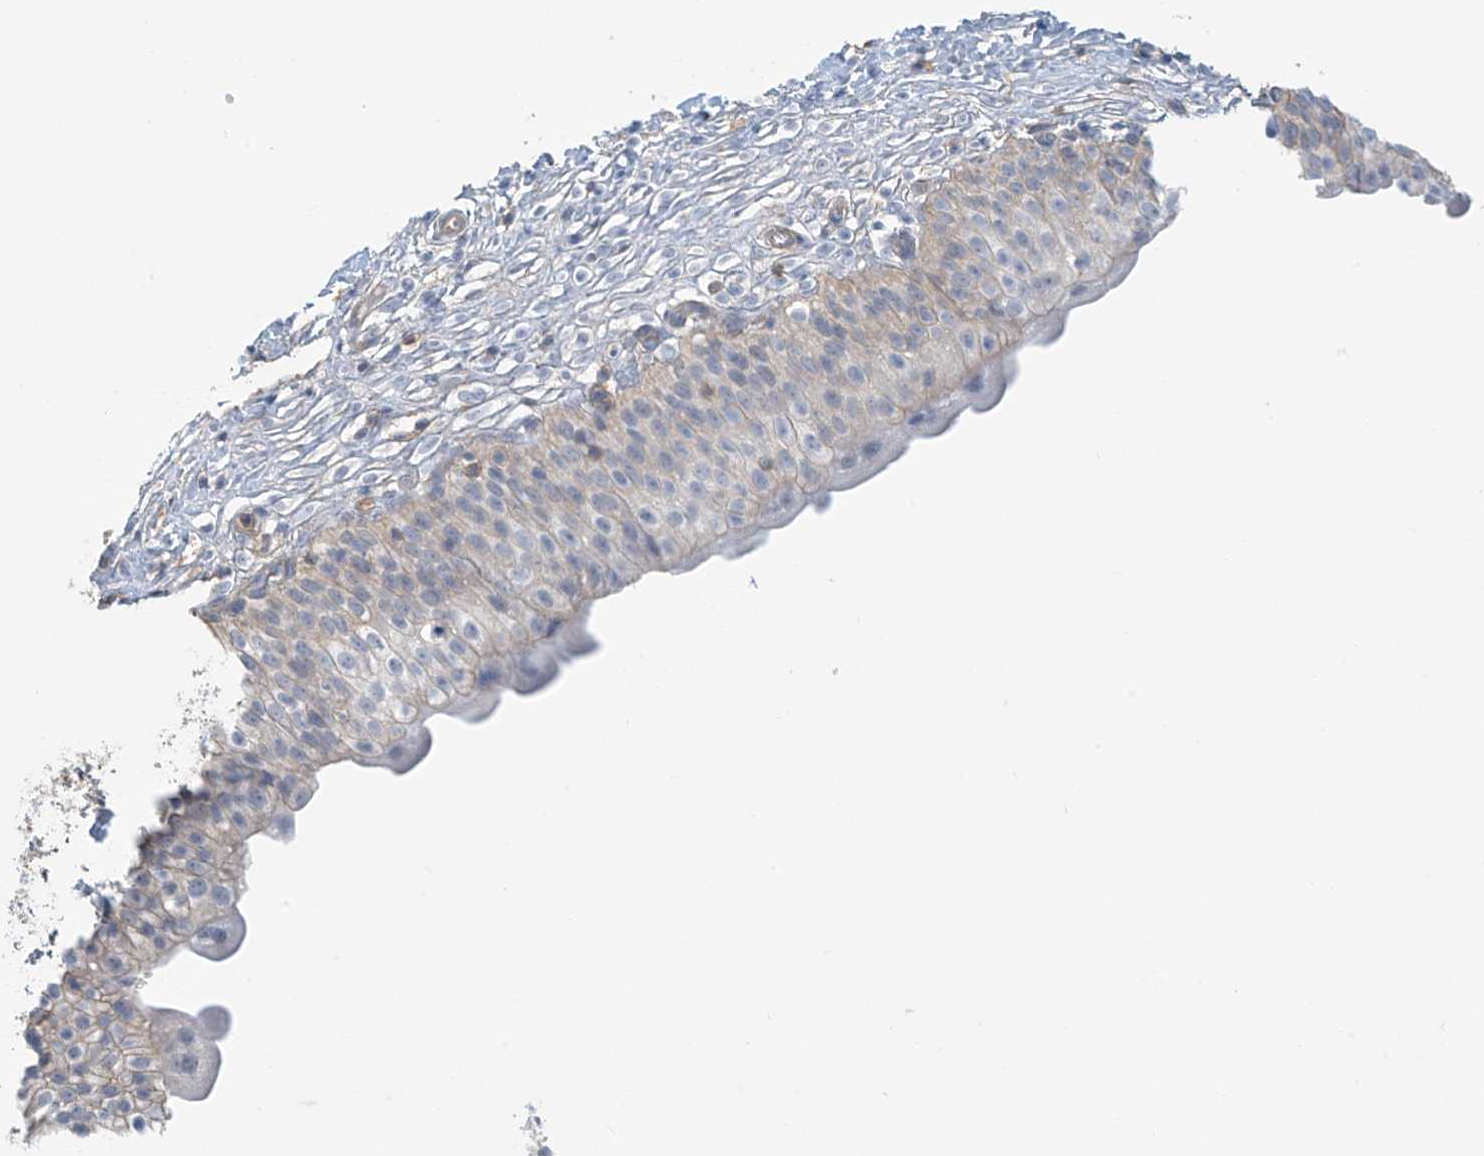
{"staining": {"intensity": "weak", "quantity": "25%-75%", "location": "cytoplasmic/membranous"}, "tissue": "urinary bladder", "cell_type": "Urothelial cells", "image_type": "normal", "snomed": [{"axis": "morphology", "description": "Normal tissue, NOS"}, {"axis": "topography", "description": "Urinary bladder"}], "caption": "Immunohistochemistry (IHC) of unremarkable urinary bladder reveals low levels of weak cytoplasmic/membranous staining in about 25%-75% of urothelial cells. Ihc stains the protein of interest in brown and the nuclei are stained blue.", "gene": "ZNF846", "patient": {"sex": "male", "age": 55}}